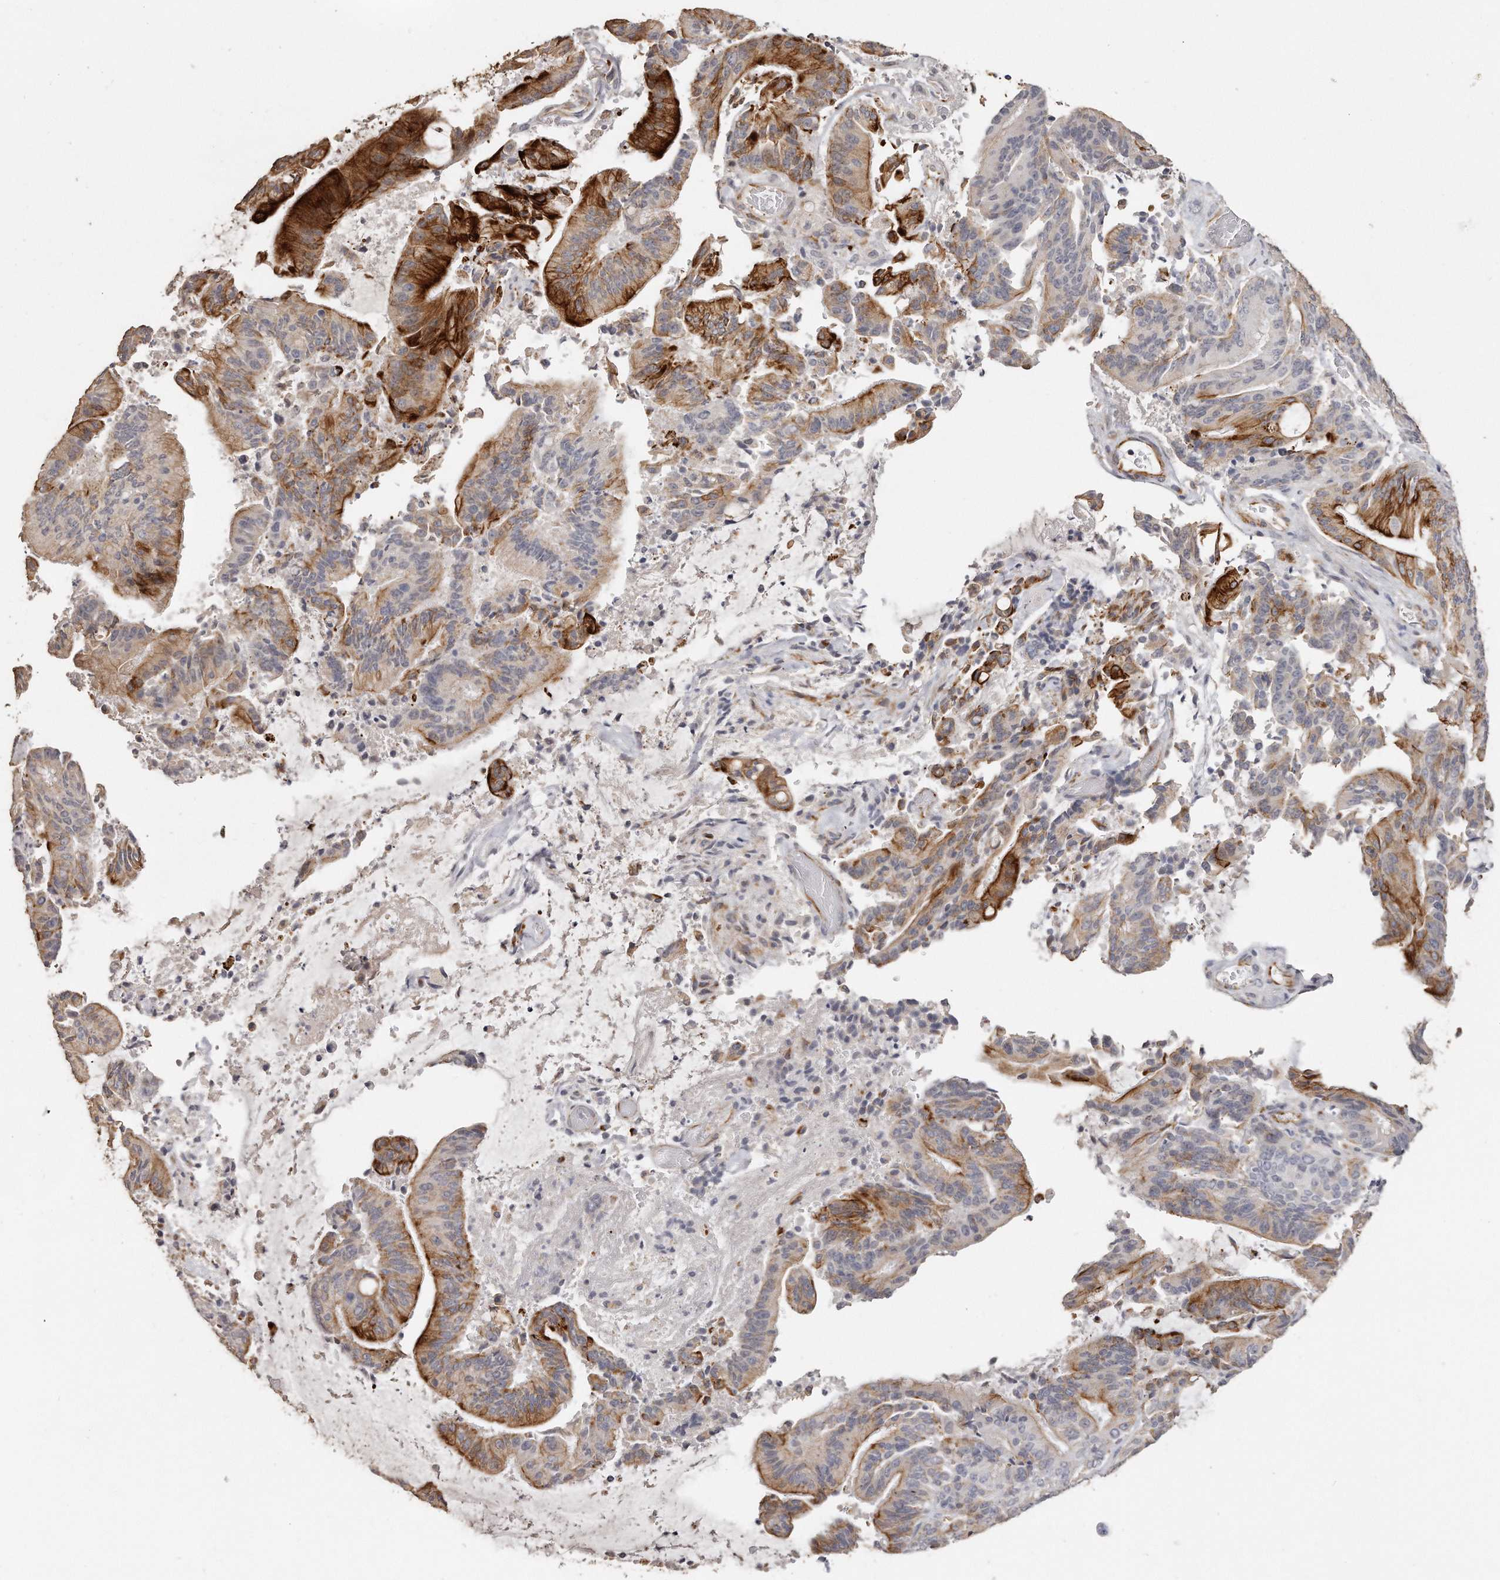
{"staining": {"intensity": "strong", "quantity": "25%-75%", "location": "cytoplasmic/membranous"}, "tissue": "liver cancer", "cell_type": "Tumor cells", "image_type": "cancer", "snomed": [{"axis": "morphology", "description": "Normal tissue, NOS"}, {"axis": "morphology", "description": "Cholangiocarcinoma"}, {"axis": "topography", "description": "Liver"}, {"axis": "topography", "description": "Peripheral nerve tissue"}], "caption": "DAB (3,3'-diaminobenzidine) immunohistochemical staining of human liver cholangiocarcinoma exhibits strong cytoplasmic/membranous protein staining in about 25%-75% of tumor cells. (DAB IHC with brightfield microscopy, high magnification).", "gene": "ZYG11A", "patient": {"sex": "female", "age": 73}}